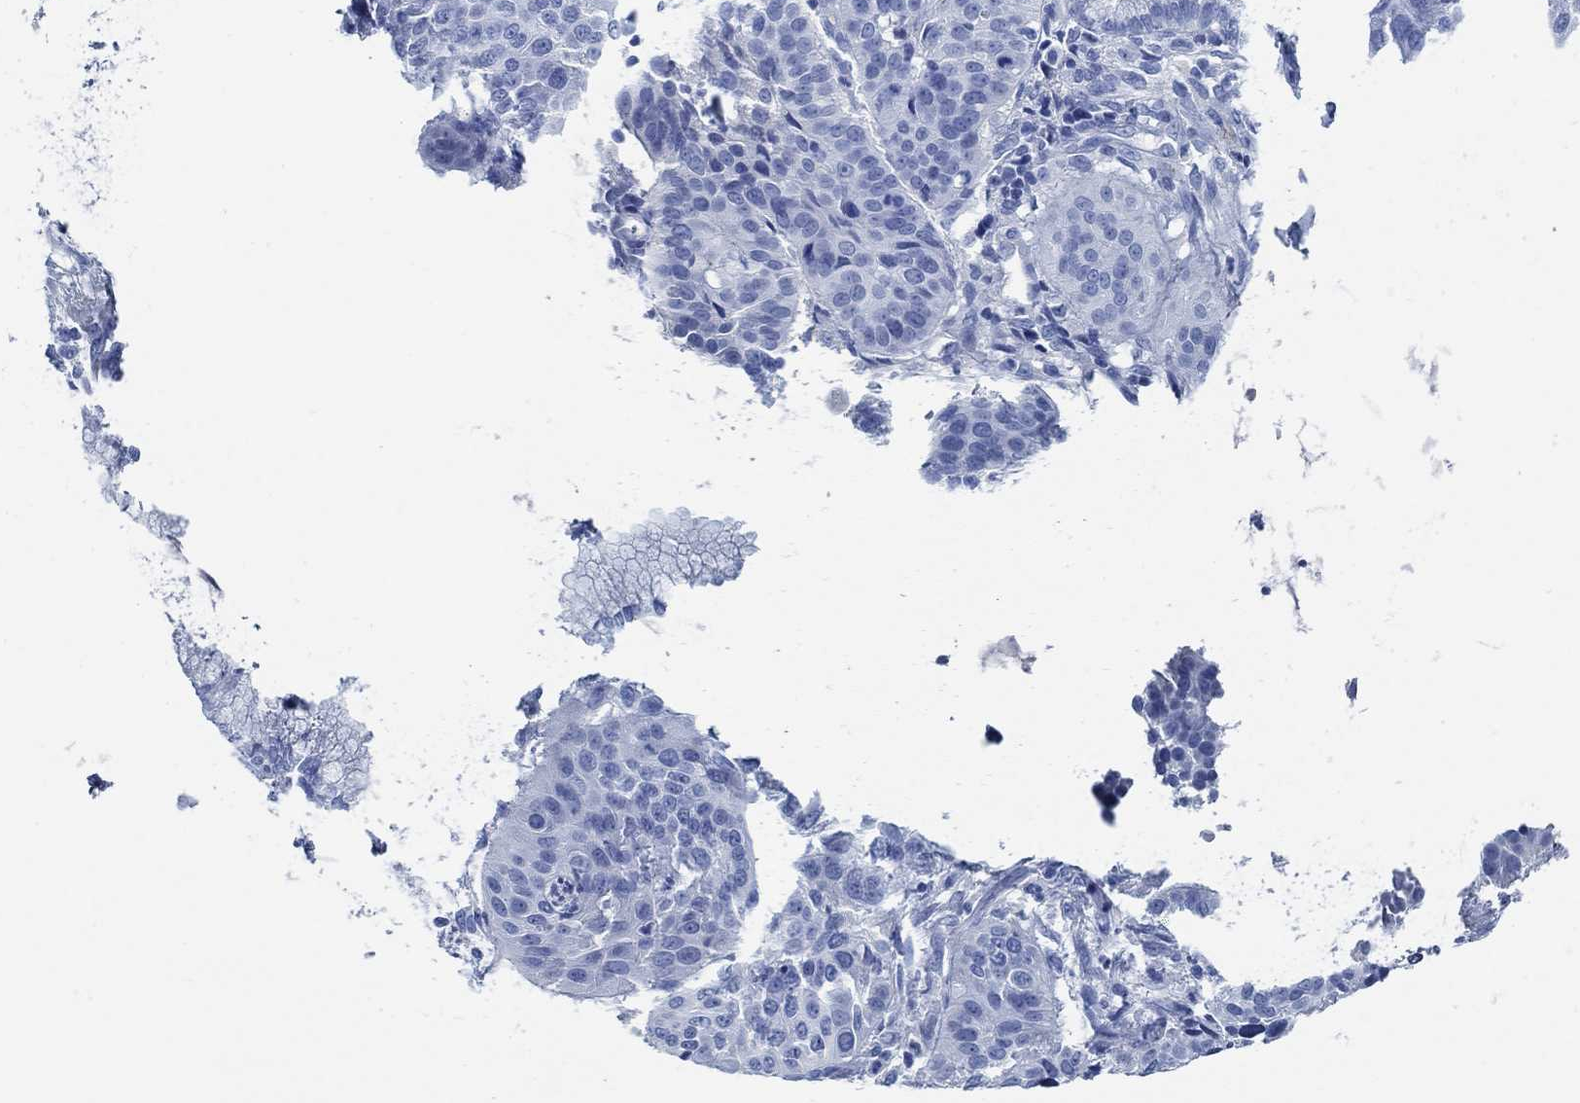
{"staining": {"intensity": "negative", "quantity": "none", "location": "none"}, "tissue": "cervical cancer", "cell_type": "Tumor cells", "image_type": "cancer", "snomed": [{"axis": "morphology", "description": "Normal tissue, NOS"}, {"axis": "morphology", "description": "Squamous cell carcinoma, NOS"}, {"axis": "topography", "description": "Cervix"}], "caption": "Tumor cells are negative for protein expression in human squamous cell carcinoma (cervical). Brightfield microscopy of immunohistochemistry (IHC) stained with DAB (3,3'-diaminobenzidine) (brown) and hematoxylin (blue), captured at high magnification.", "gene": "SLC45A1", "patient": {"sex": "female", "age": 39}}